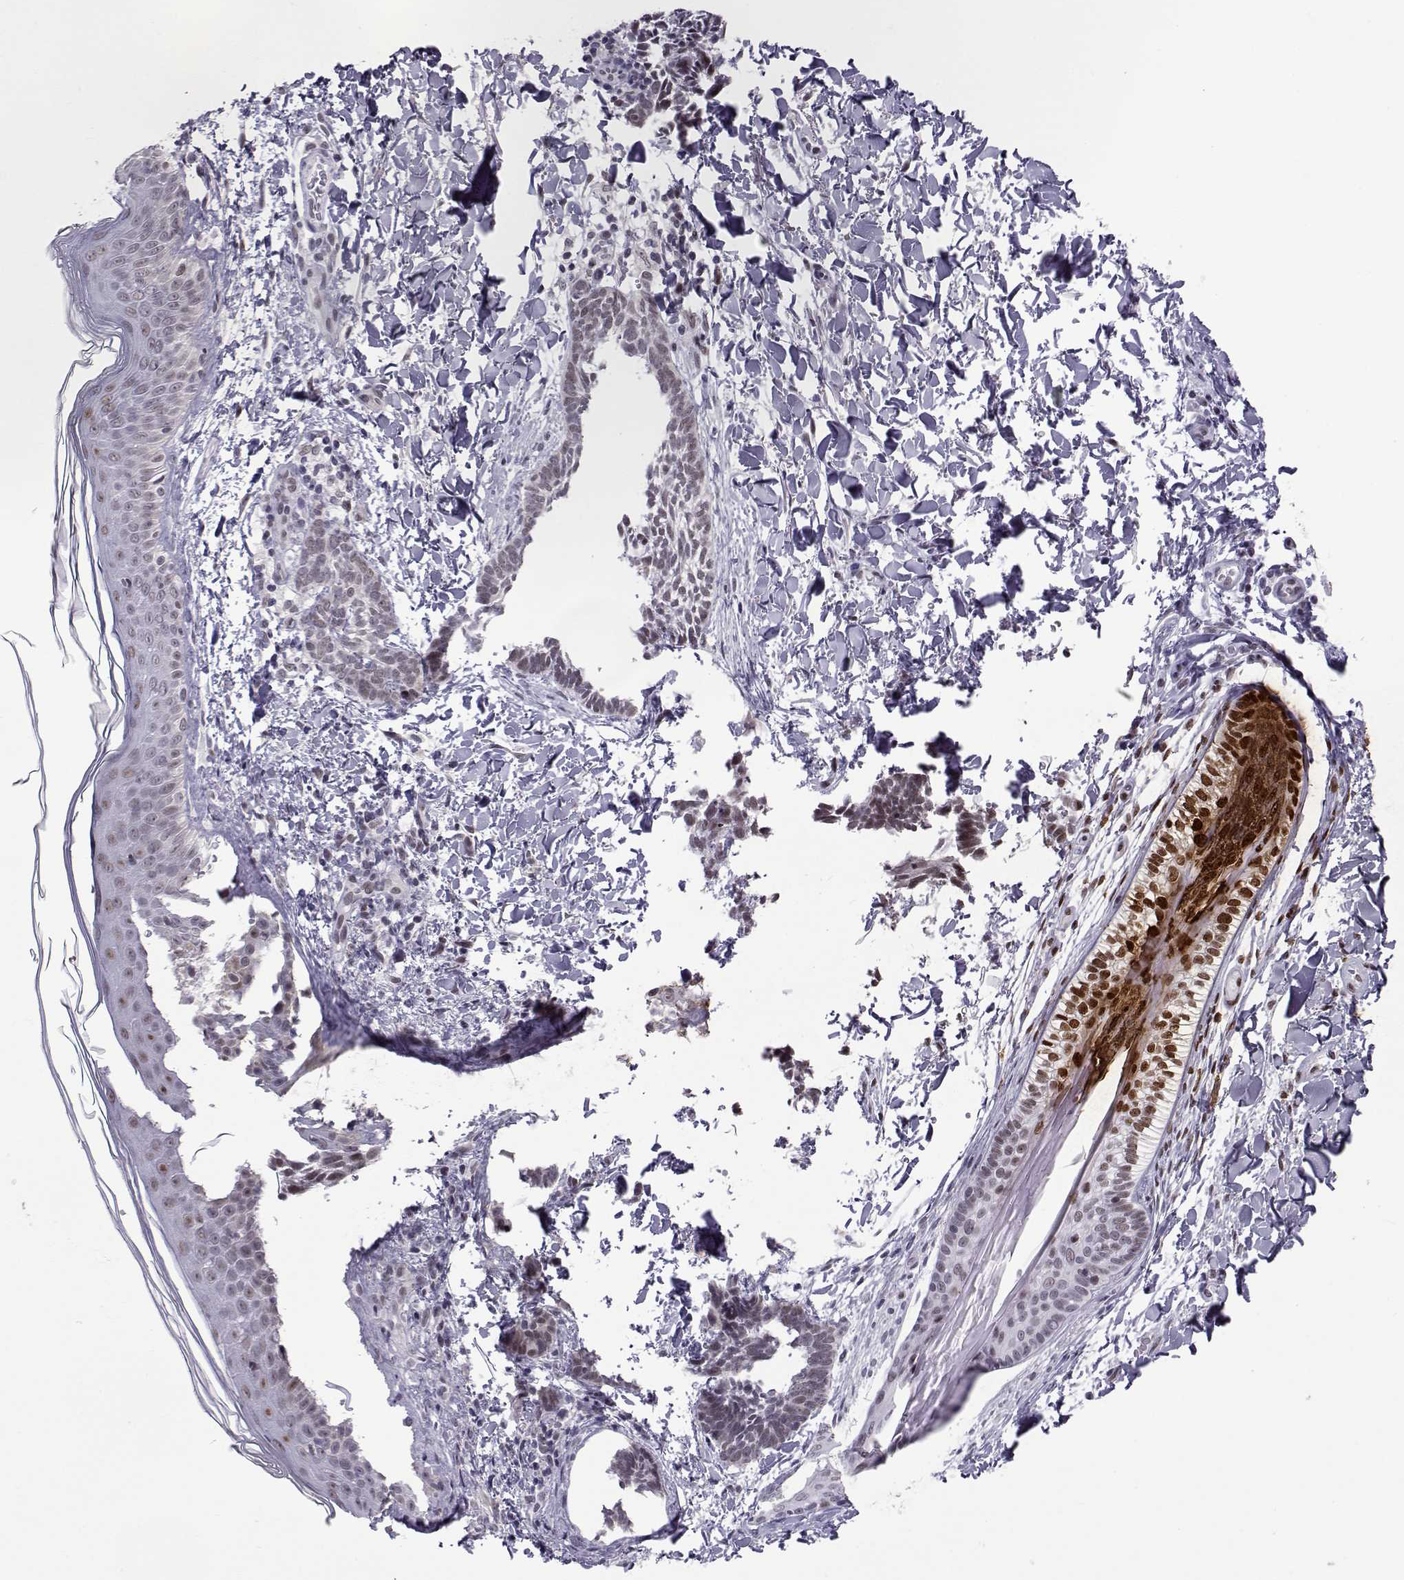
{"staining": {"intensity": "negative", "quantity": "none", "location": "none"}, "tissue": "skin cancer", "cell_type": "Tumor cells", "image_type": "cancer", "snomed": [{"axis": "morphology", "description": "Normal tissue, NOS"}, {"axis": "morphology", "description": "Basal cell carcinoma"}, {"axis": "topography", "description": "Skin"}], "caption": "This is a image of immunohistochemistry (IHC) staining of skin cancer, which shows no staining in tumor cells.", "gene": "SIX6", "patient": {"sex": "male", "age": 46}}